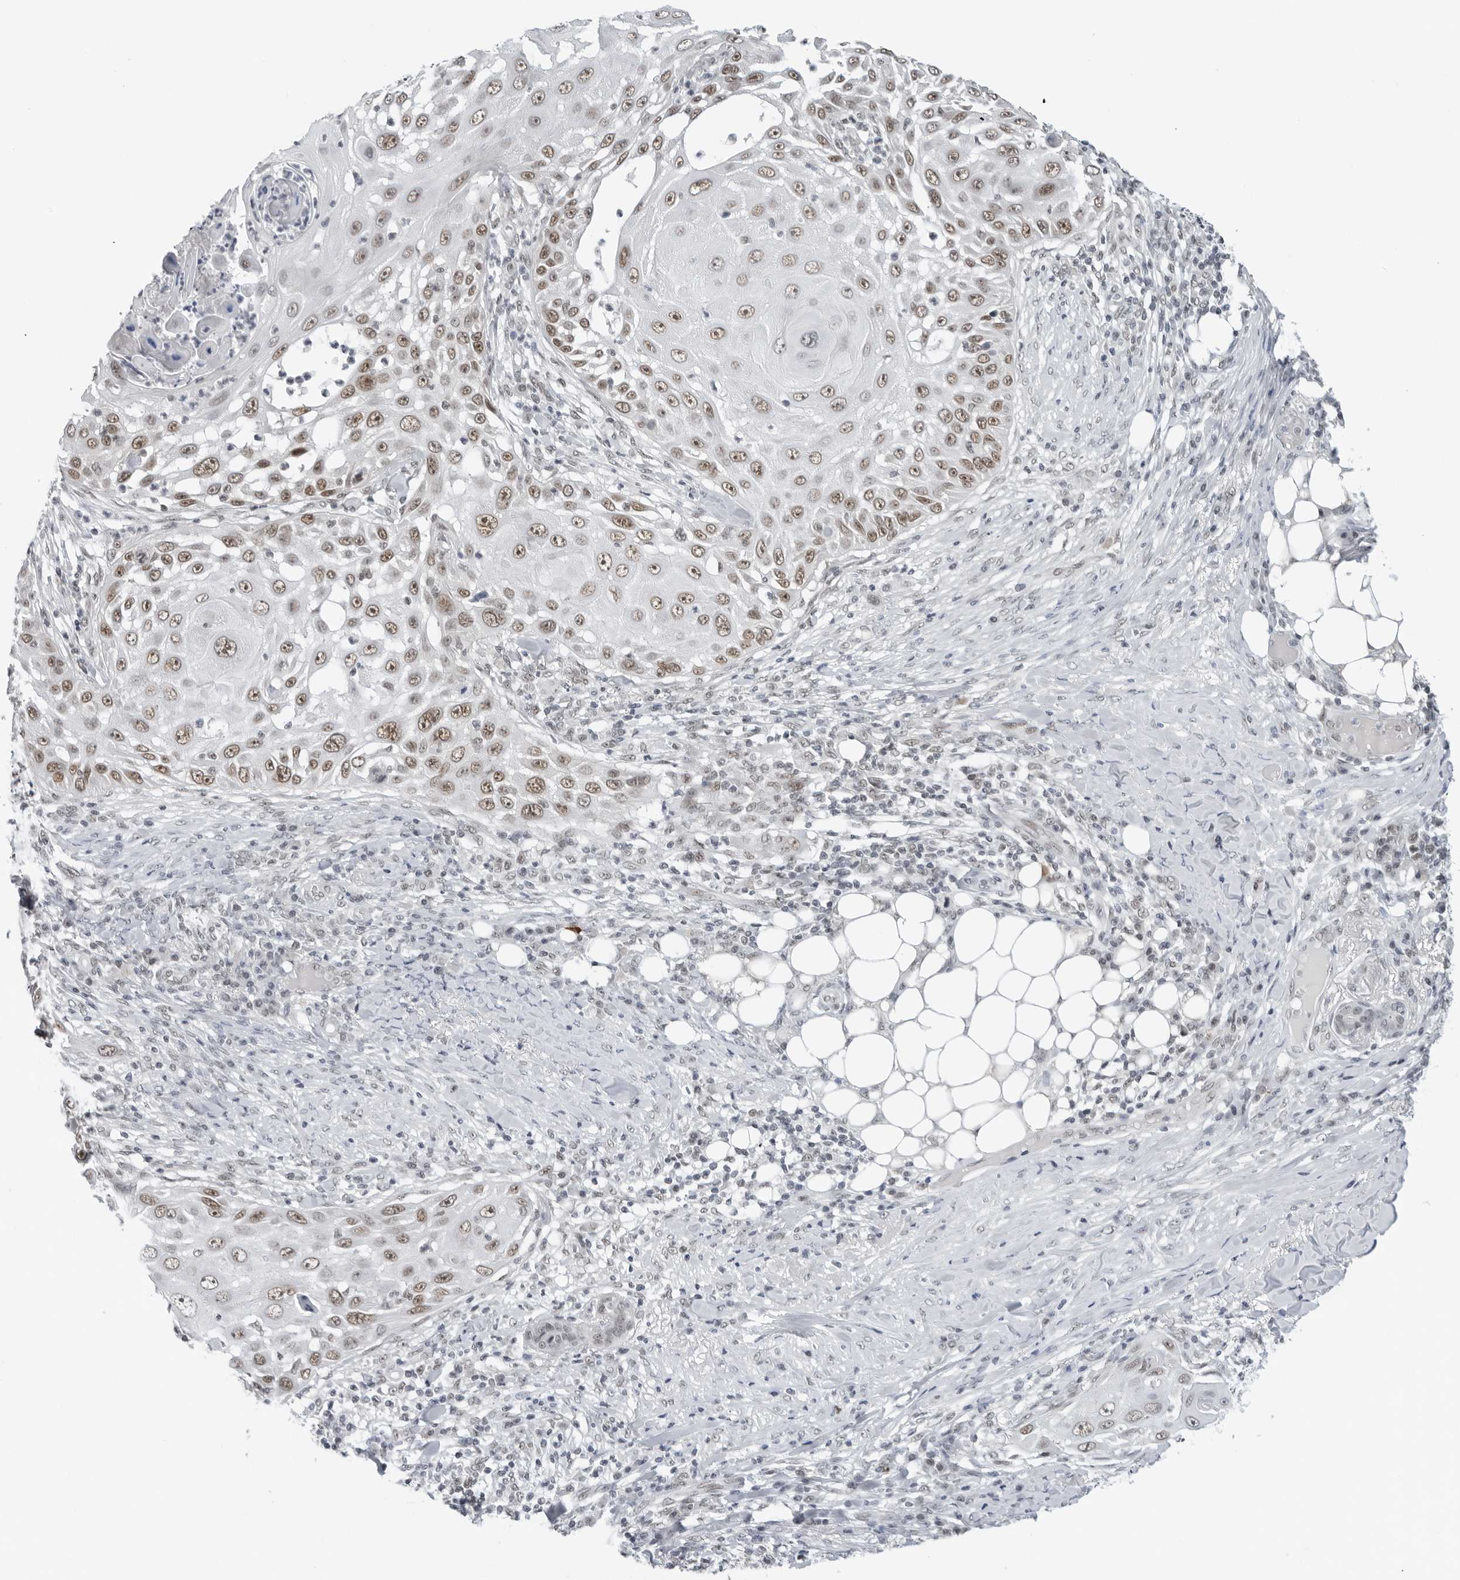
{"staining": {"intensity": "moderate", "quantity": "25%-75%", "location": "nuclear"}, "tissue": "skin cancer", "cell_type": "Tumor cells", "image_type": "cancer", "snomed": [{"axis": "morphology", "description": "Squamous cell carcinoma, NOS"}, {"axis": "topography", "description": "Skin"}], "caption": "Moderate nuclear protein staining is identified in about 25%-75% of tumor cells in skin cancer (squamous cell carcinoma).", "gene": "FOXK2", "patient": {"sex": "female", "age": 44}}